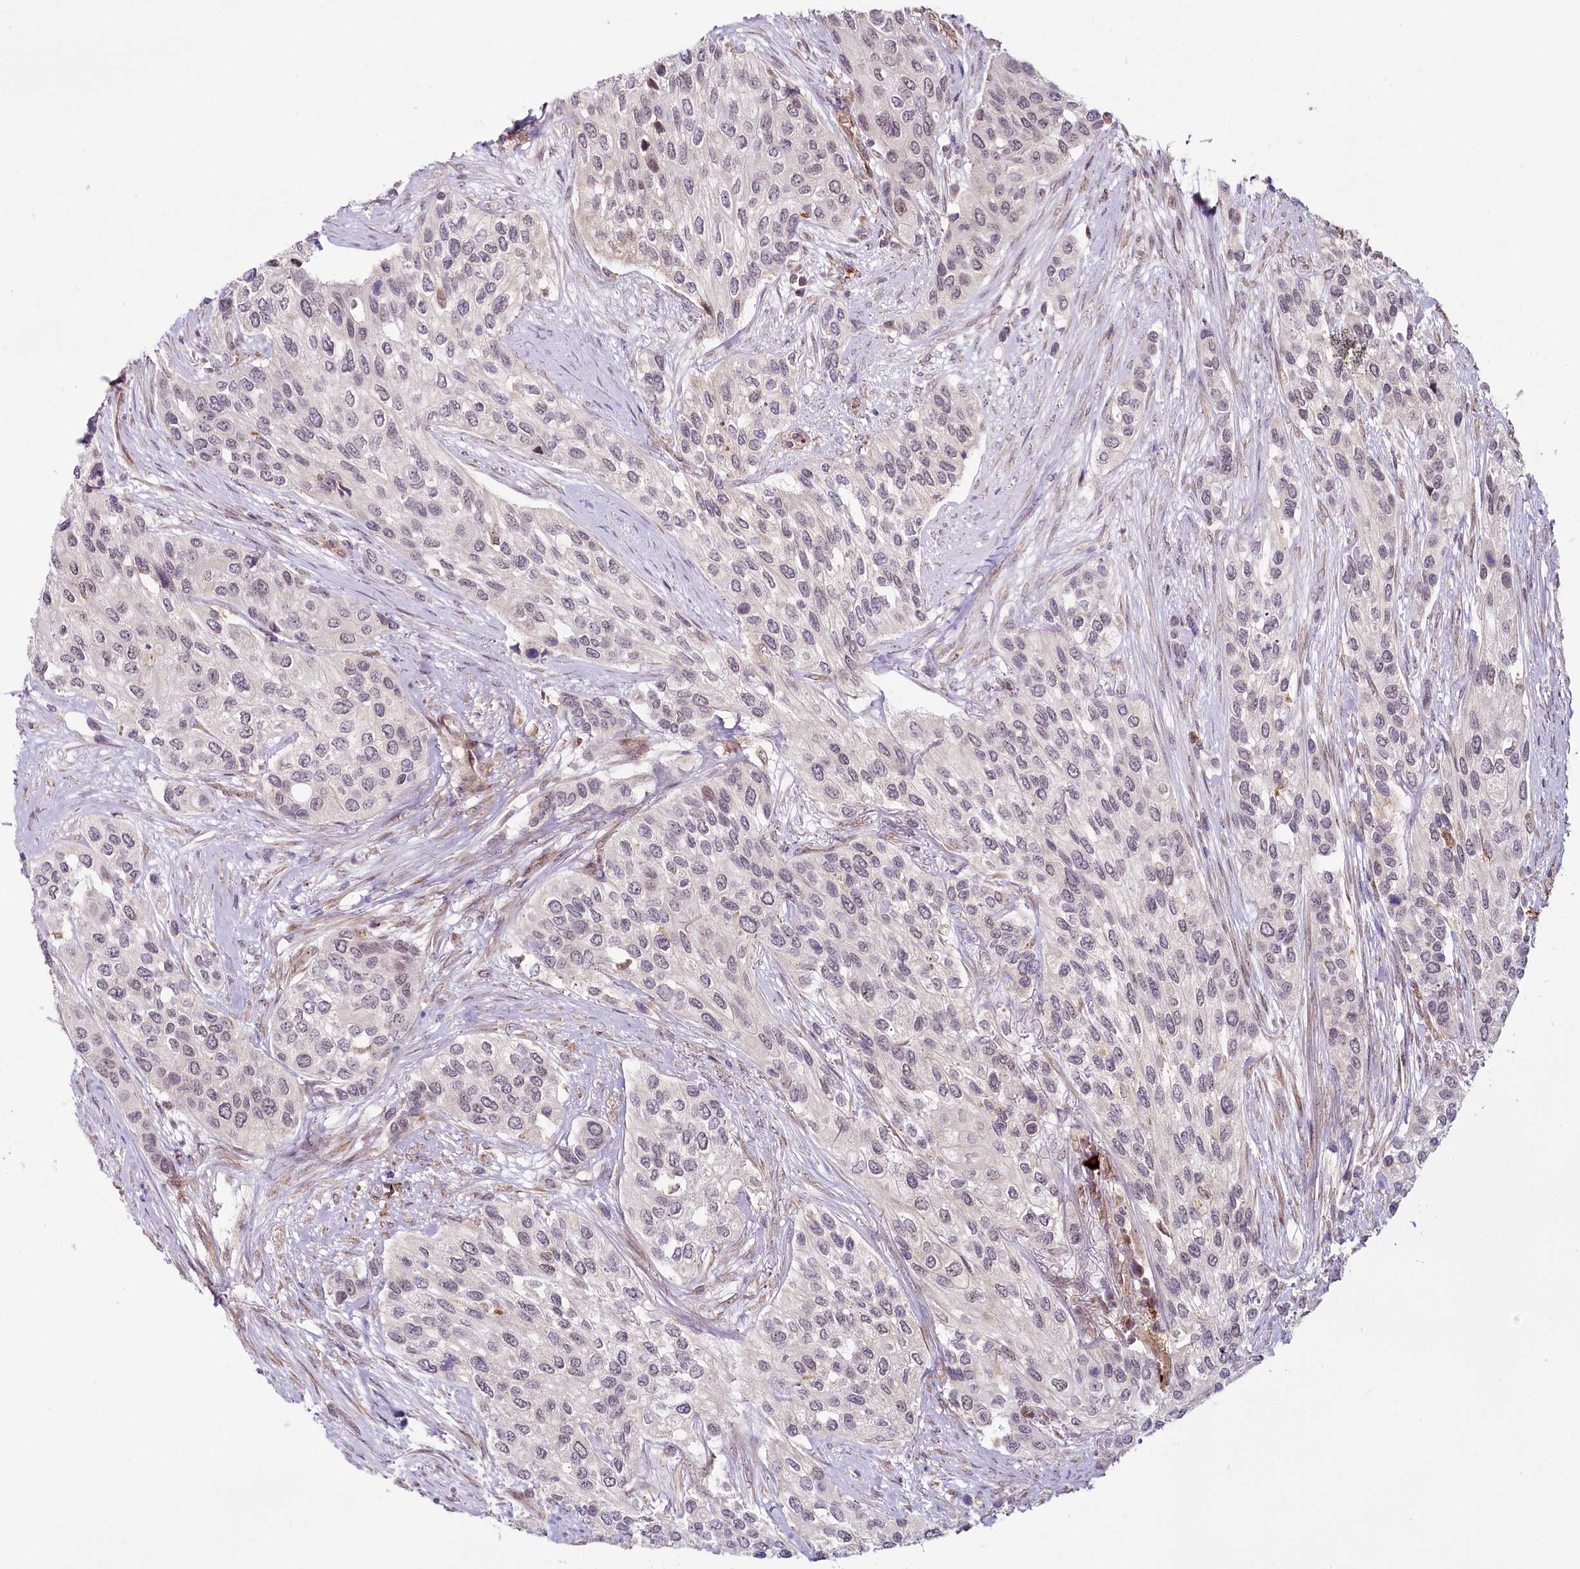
{"staining": {"intensity": "weak", "quantity": "<25%", "location": "nuclear"}, "tissue": "urothelial cancer", "cell_type": "Tumor cells", "image_type": "cancer", "snomed": [{"axis": "morphology", "description": "Normal tissue, NOS"}, {"axis": "morphology", "description": "Urothelial carcinoma, High grade"}, {"axis": "topography", "description": "Vascular tissue"}, {"axis": "topography", "description": "Urinary bladder"}], "caption": "Tumor cells are negative for brown protein staining in urothelial cancer.", "gene": "ALKBH8", "patient": {"sex": "female", "age": 56}}